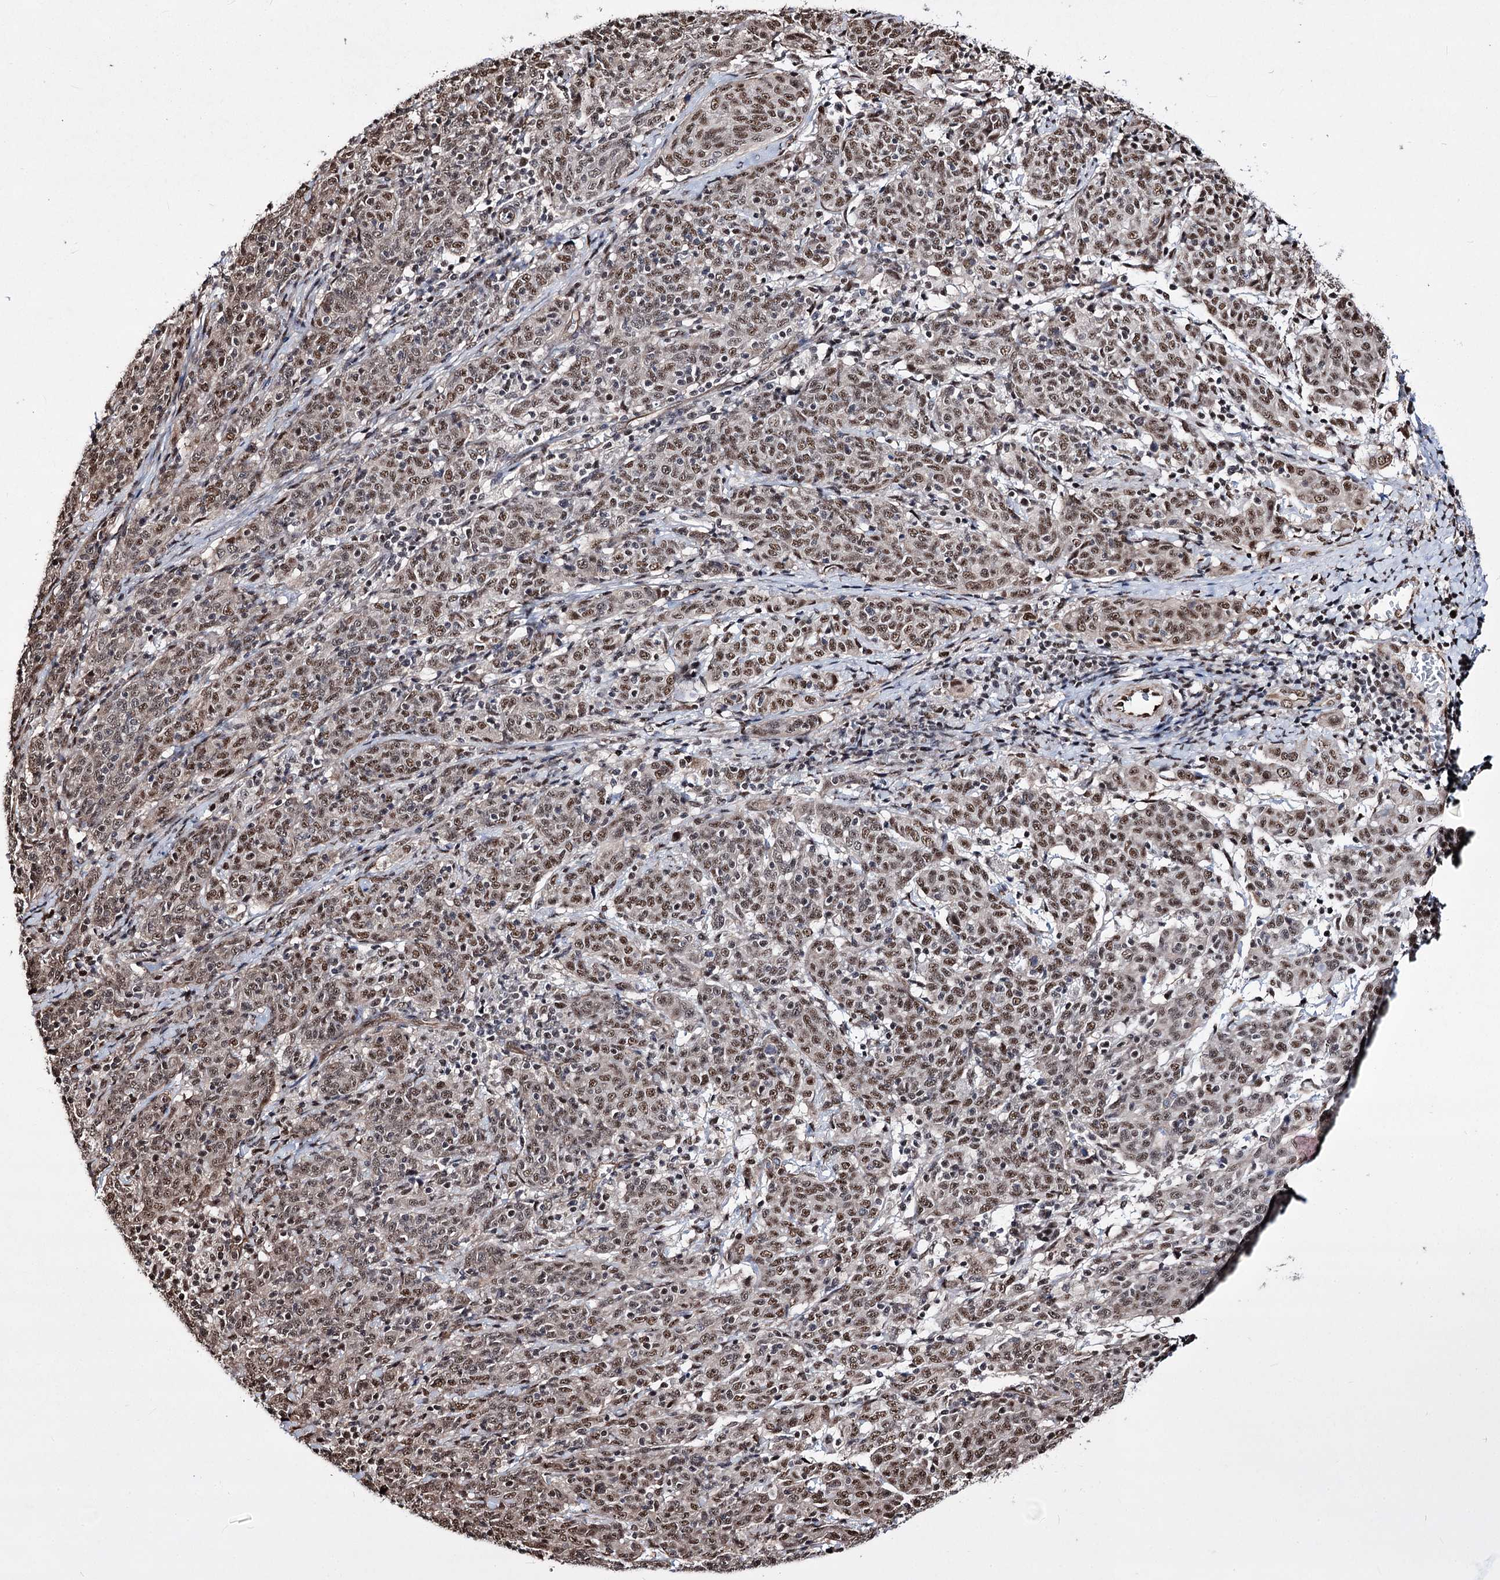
{"staining": {"intensity": "moderate", "quantity": "25%-75%", "location": "nuclear"}, "tissue": "cervical cancer", "cell_type": "Tumor cells", "image_type": "cancer", "snomed": [{"axis": "morphology", "description": "Squamous cell carcinoma, NOS"}, {"axis": "topography", "description": "Cervix"}], "caption": "Human squamous cell carcinoma (cervical) stained with a brown dye demonstrates moderate nuclear positive expression in about 25%-75% of tumor cells.", "gene": "CHMP7", "patient": {"sex": "female", "age": 67}}